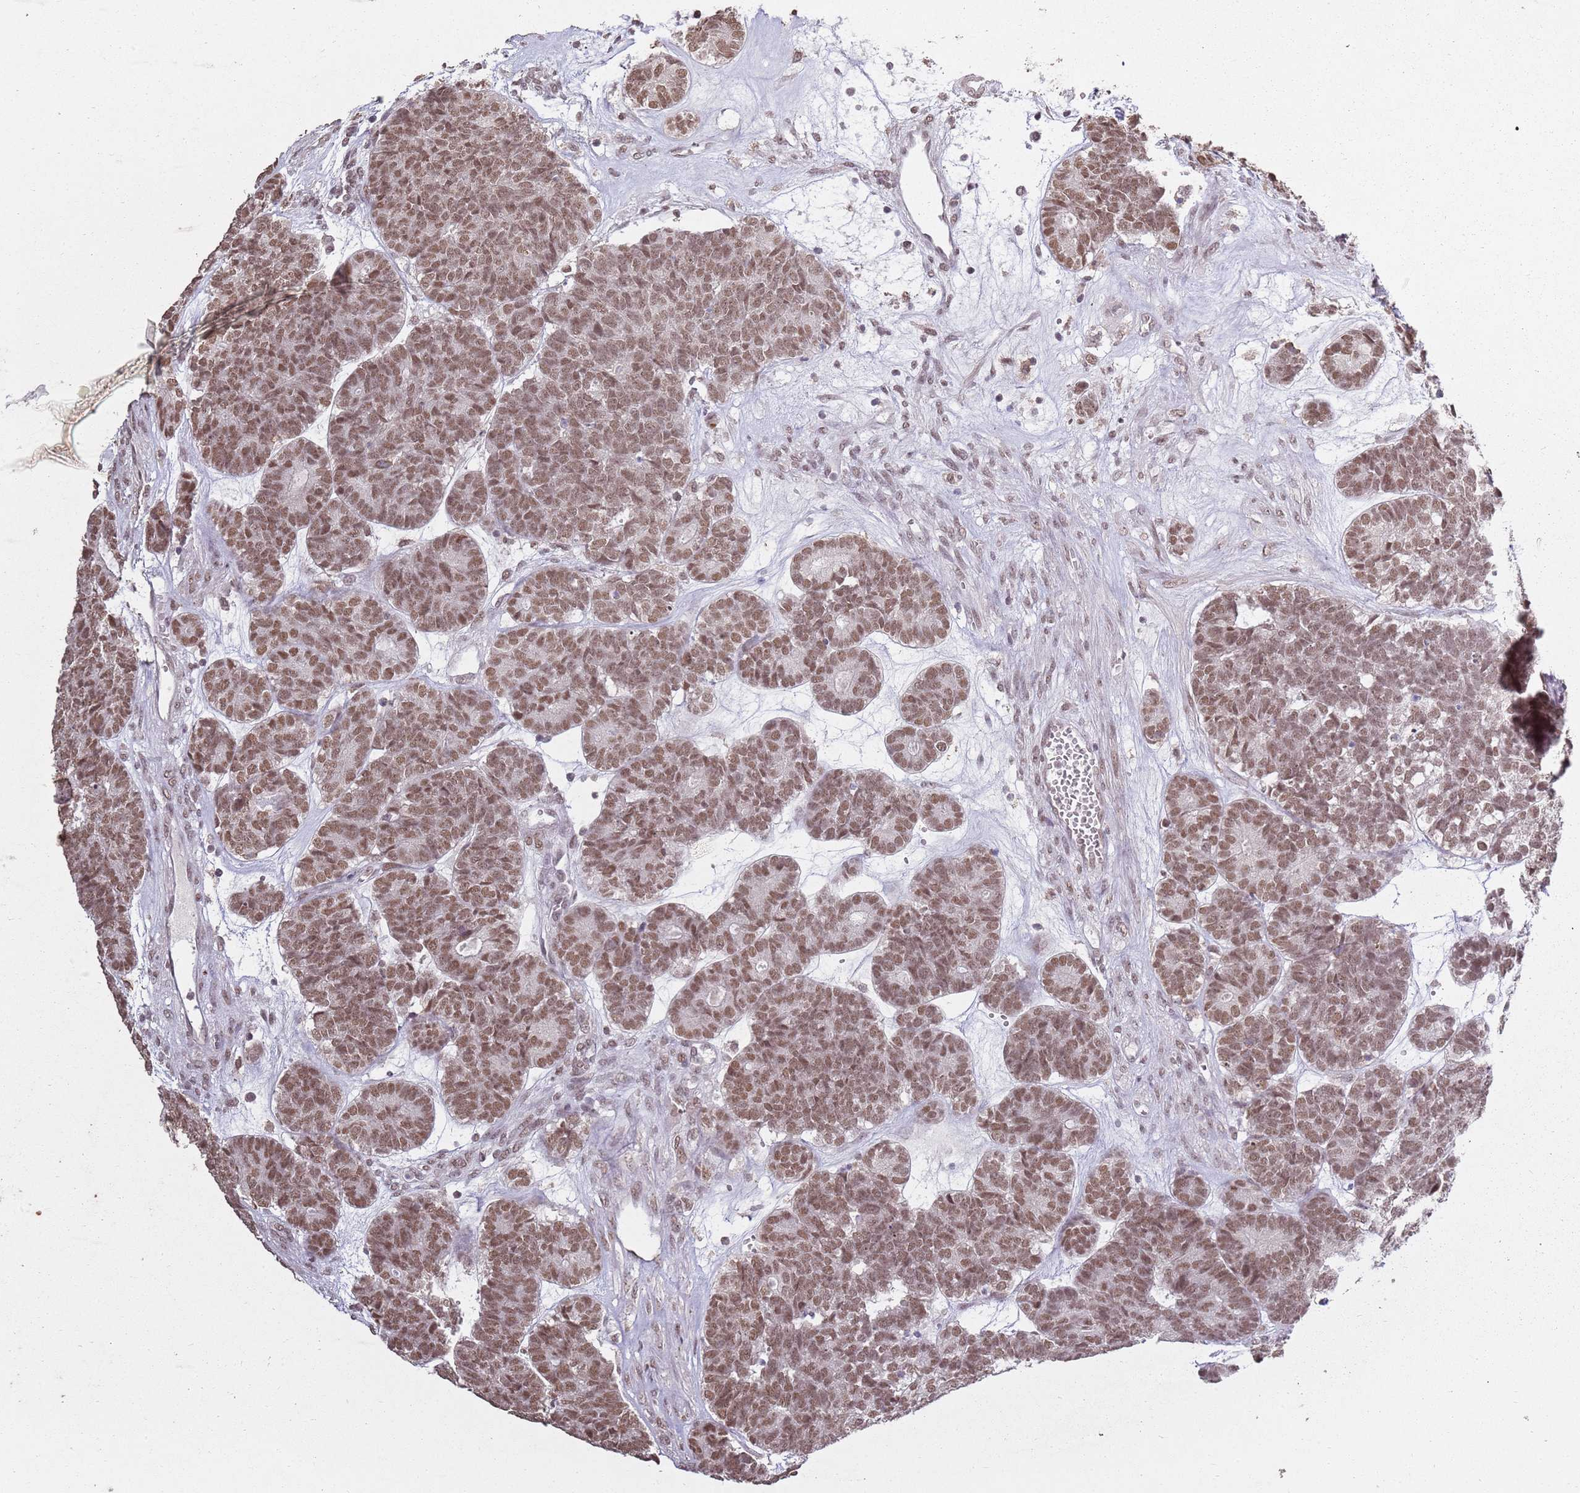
{"staining": {"intensity": "moderate", "quantity": ">75%", "location": "nuclear"}, "tissue": "head and neck cancer", "cell_type": "Tumor cells", "image_type": "cancer", "snomed": [{"axis": "morphology", "description": "Adenocarcinoma, NOS"}, {"axis": "topography", "description": "Head-Neck"}], "caption": "Immunohistochemical staining of adenocarcinoma (head and neck) reveals medium levels of moderate nuclear positivity in approximately >75% of tumor cells. (Stains: DAB in brown, nuclei in blue, Microscopy: brightfield microscopy at high magnification).", "gene": "ARL14EP", "patient": {"sex": "female", "age": 81}}